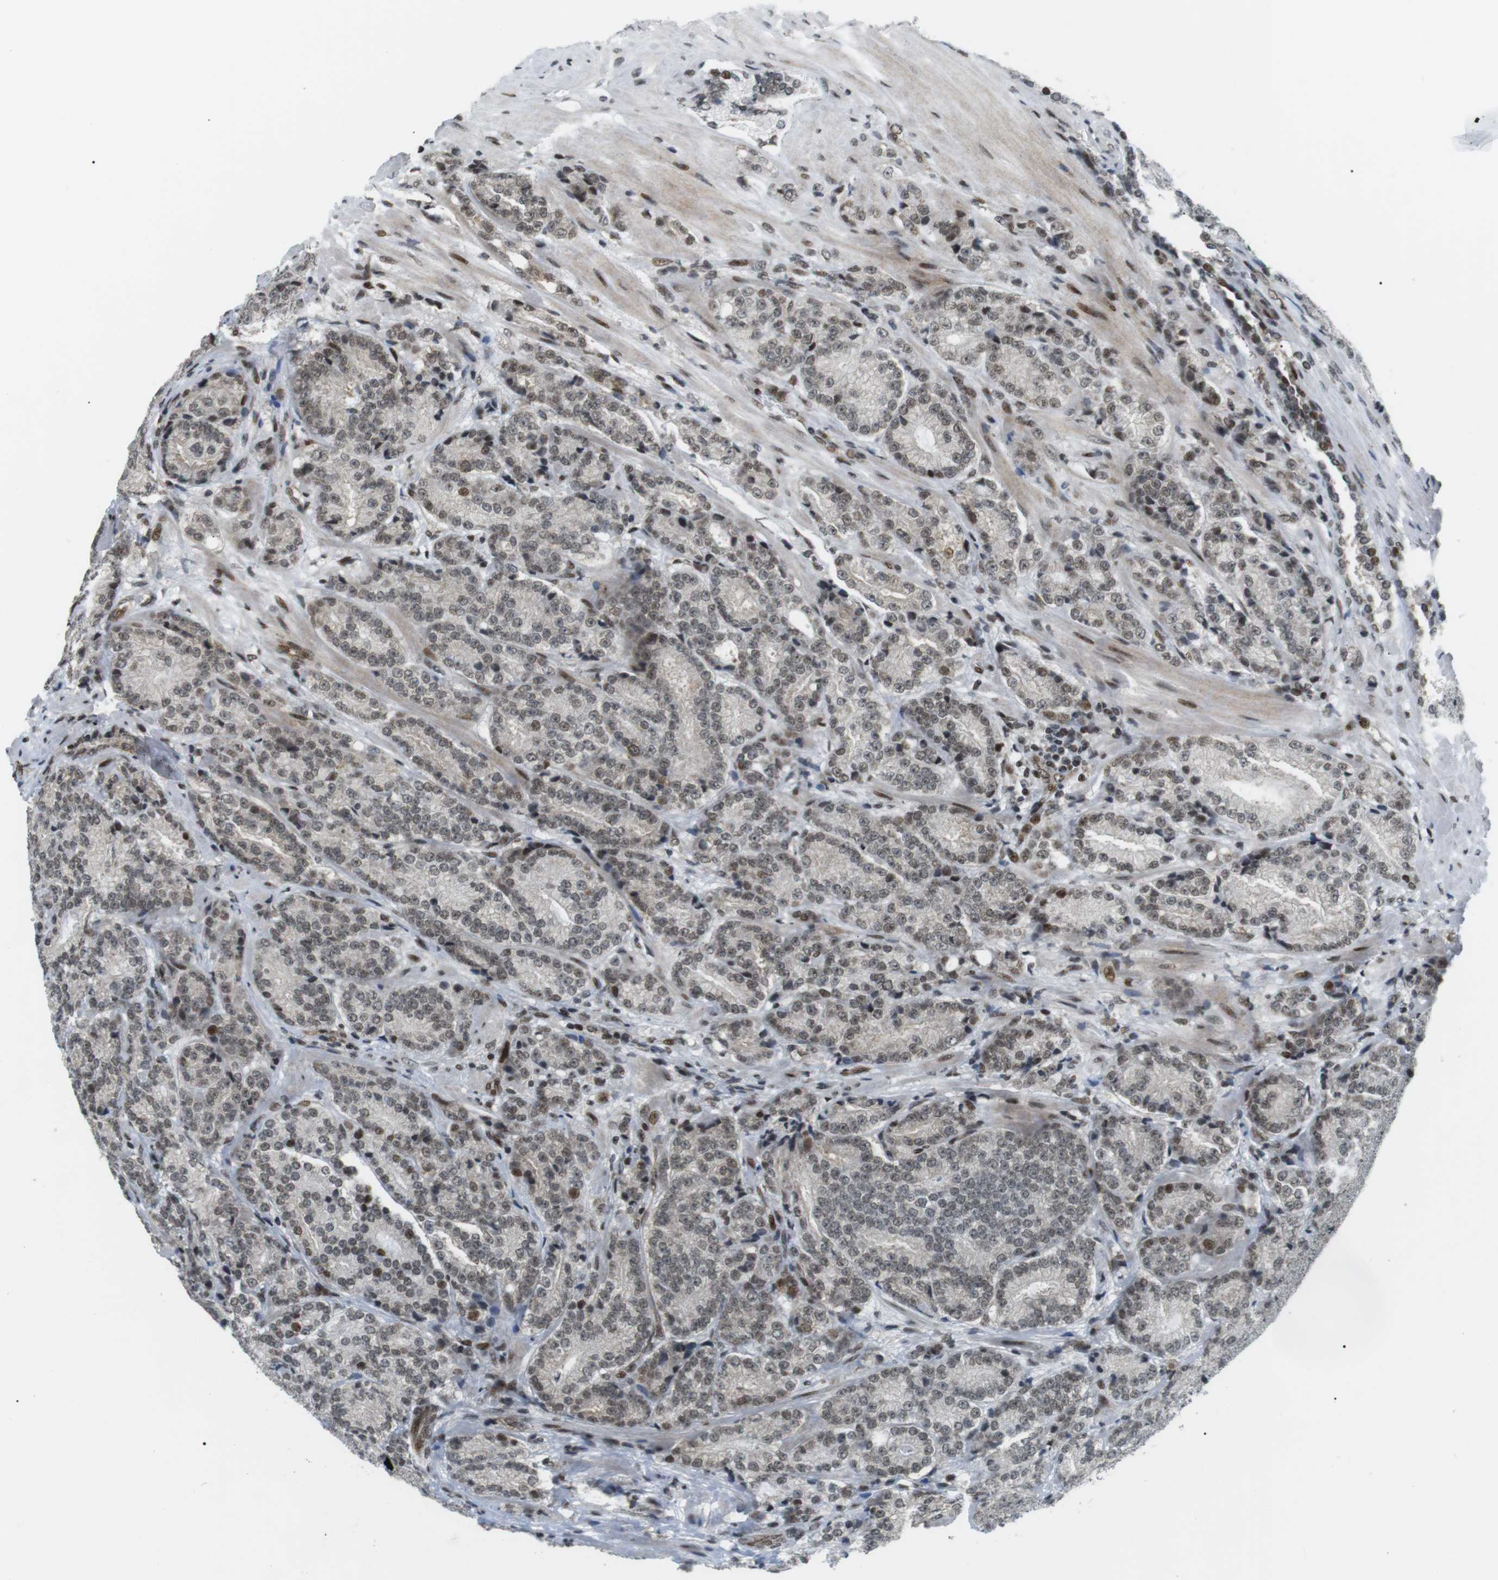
{"staining": {"intensity": "moderate", "quantity": "<25%", "location": "nuclear"}, "tissue": "prostate cancer", "cell_type": "Tumor cells", "image_type": "cancer", "snomed": [{"axis": "morphology", "description": "Adenocarcinoma, High grade"}, {"axis": "topography", "description": "Prostate"}], "caption": "Immunohistochemical staining of human prostate cancer (high-grade adenocarcinoma) exhibits low levels of moderate nuclear positivity in approximately <25% of tumor cells.", "gene": "CDC27", "patient": {"sex": "male", "age": 61}}